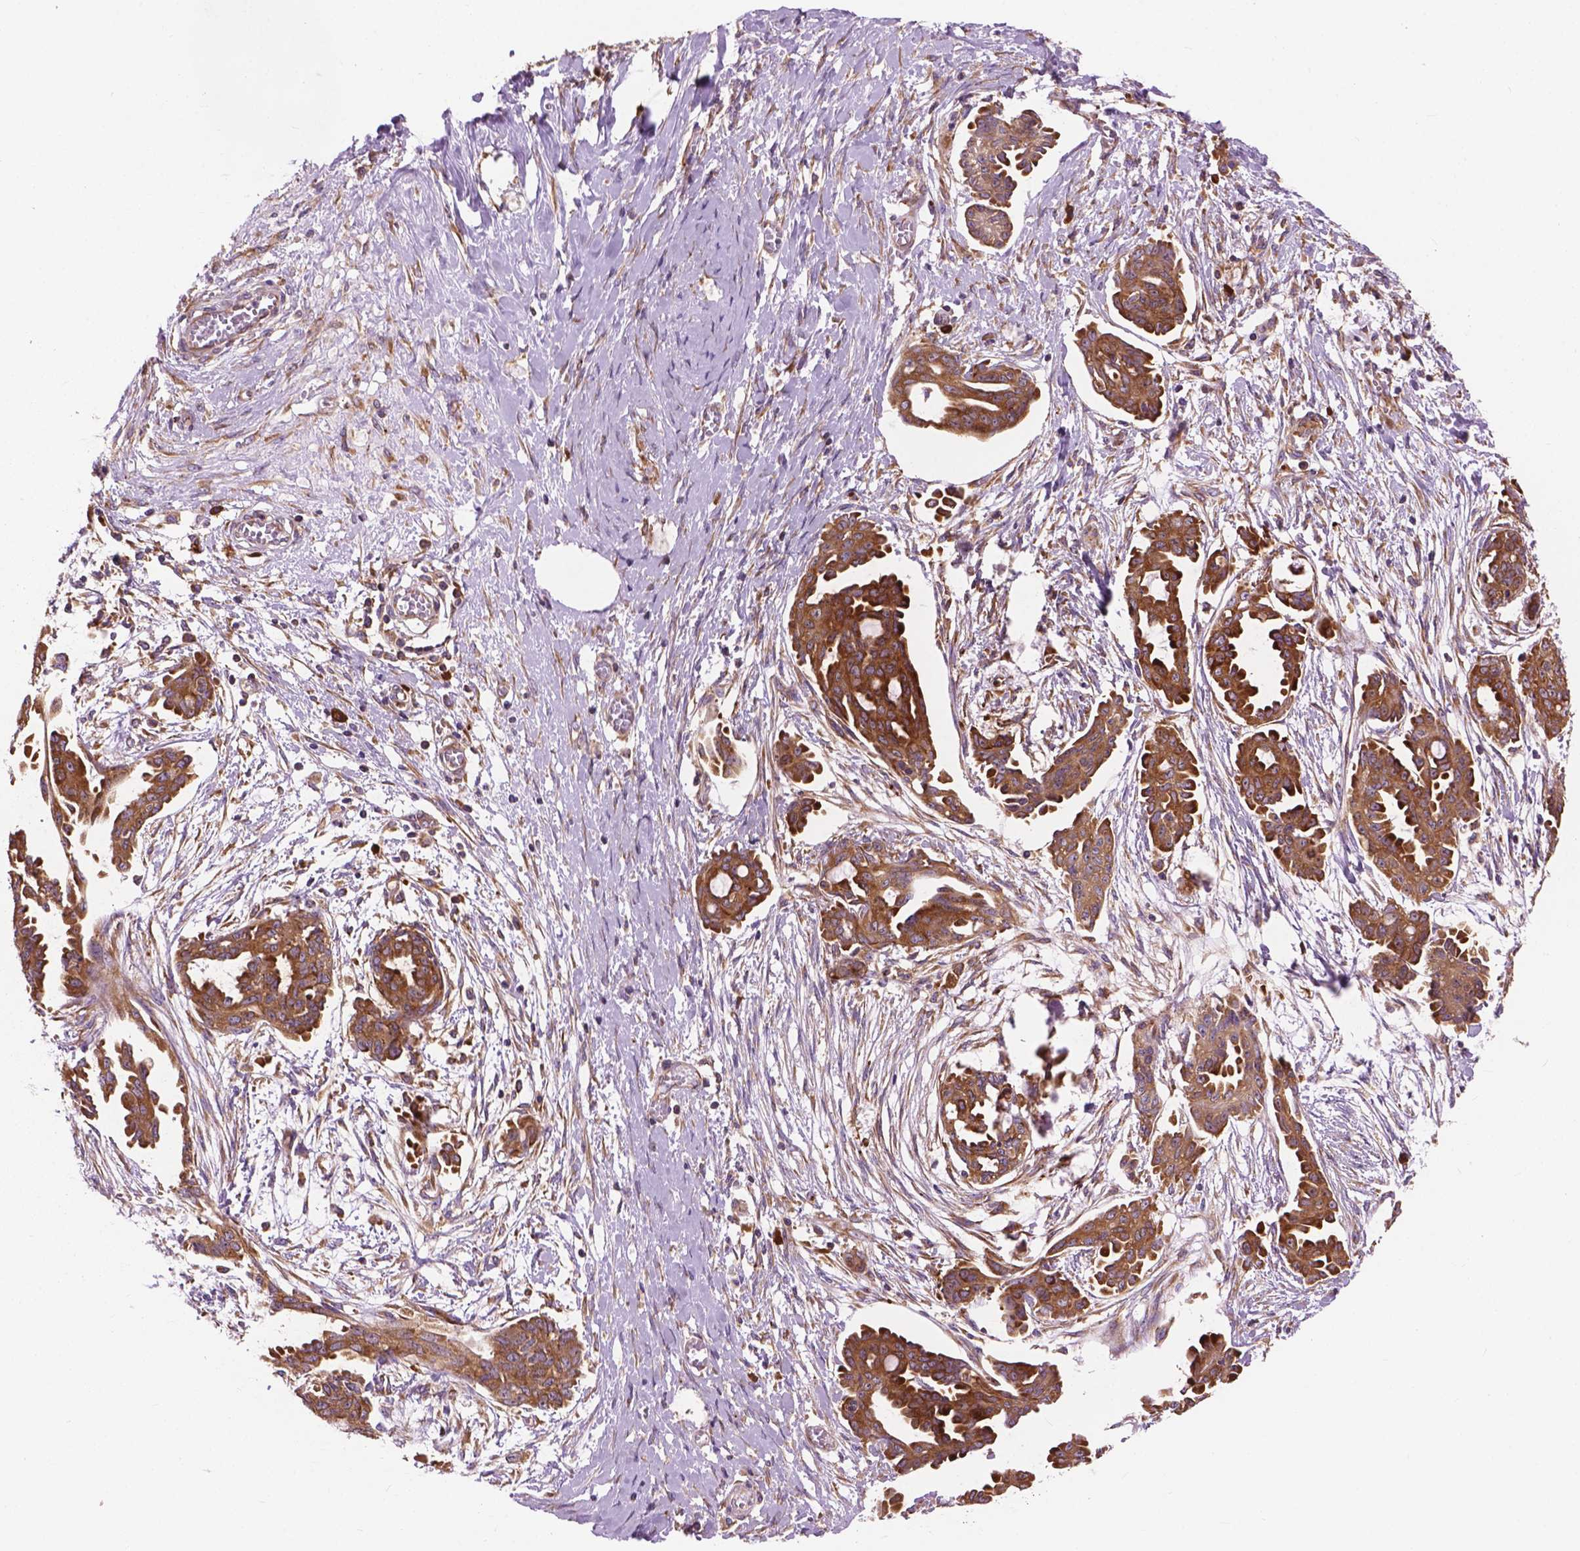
{"staining": {"intensity": "moderate", "quantity": ">75%", "location": "cytoplasmic/membranous"}, "tissue": "ovarian cancer", "cell_type": "Tumor cells", "image_type": "cancer", "snomed": [{"axis": "morphology", "description": "Cystadenocarcinoma, serous, NOS"}, {"axis": "topography", "description": "Ovary"}], "caption": "Ovarian serous cystadenocarcinoma was stained to show a protein in brown. There is medium levels of moderate cytoplasmic/membranous staining in about >75% of tumor cells.", "gene": "RPL37A", "patient": {"sex": "female", "age": 71}}